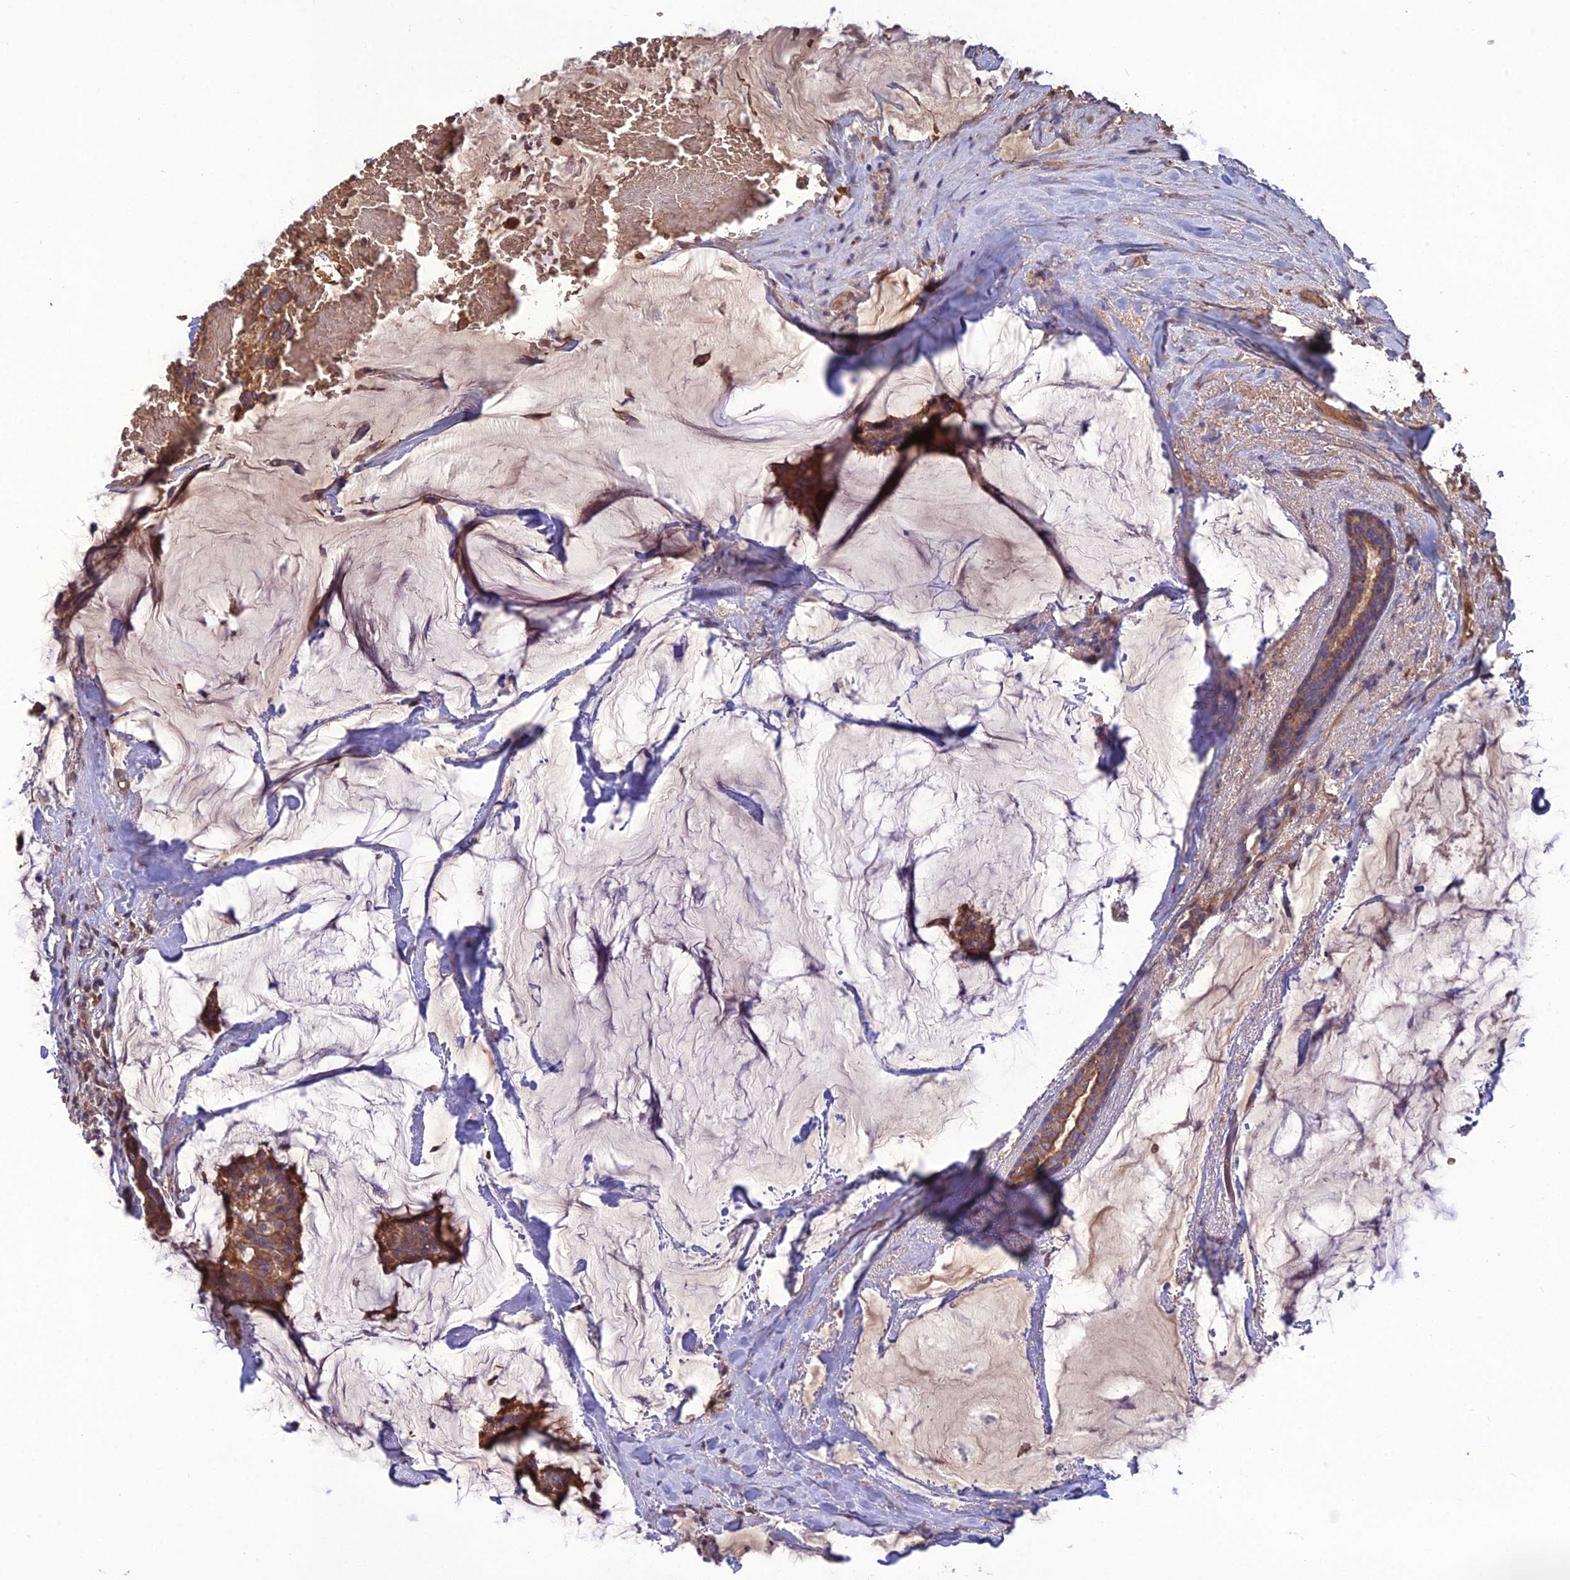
{"staining": {"intensity": "moderate", "quantity": ">75%", "location": "cytoplasmic/membranous"}, "tissue": "breast cancer", "cell_type": "Tumor cells", "image_type": "cancer", "snomed": [{"axis": "morphology", "description": "Duct carcinoma"}, {"axis": "topography", "description": "Breast"}], "caption": "Protein expression analysis of breast cancer (invasive ductal carcinoma) demonstrates moderate cytoplasmic/membranous staining in about >75% of tumor cells.", "gene": "GALR2", "patient": {"sex": "female", "age": 93}}